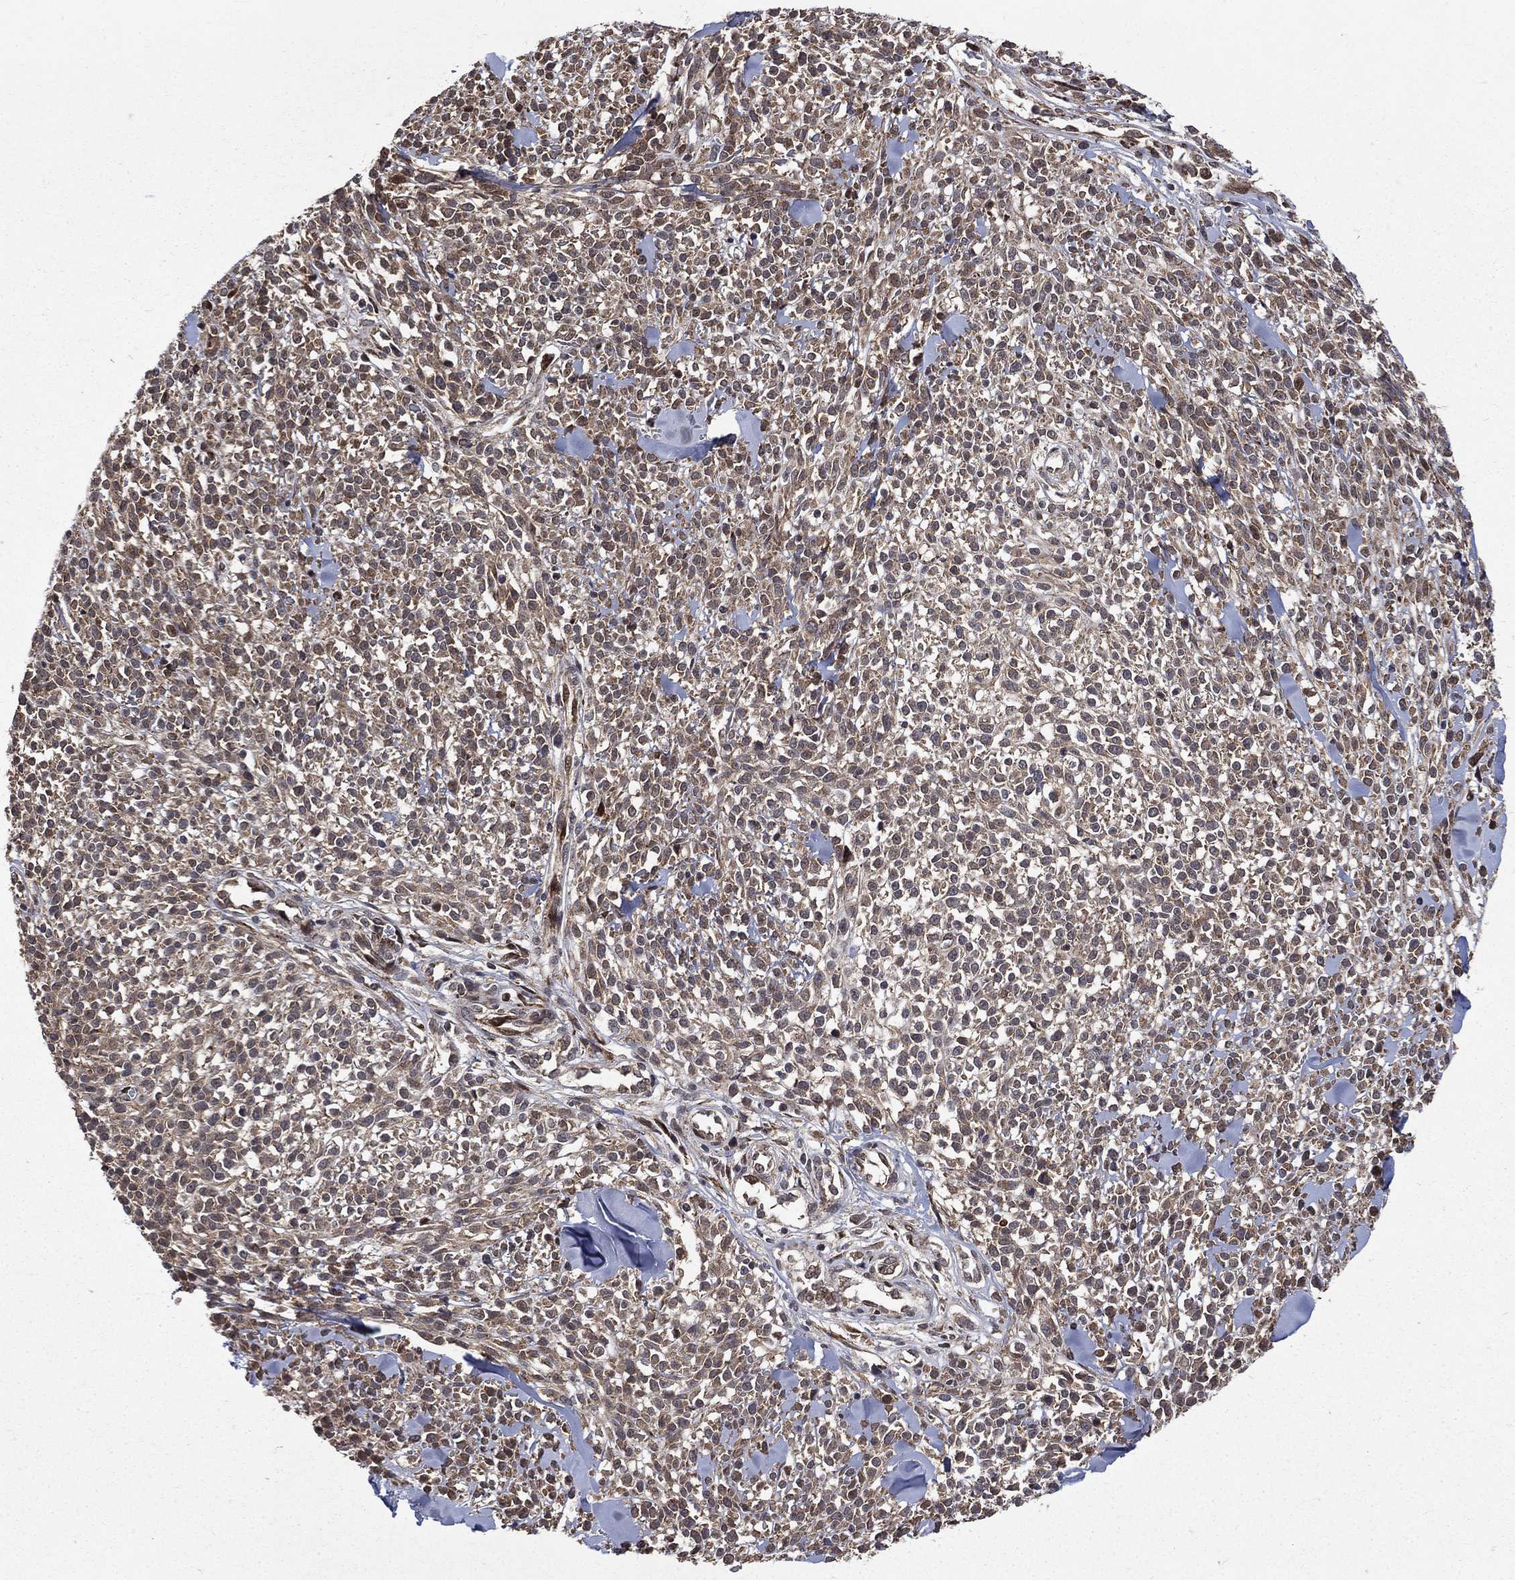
{"staining": {"intensity": "moderate", "quantity": "25%-75%", "location": "cytoplasmic/membranous"}, "tissue": "melanoma", "cell_type": "Tumor cells", "image_type": "cancer", "snomed": [{"axis": "morphology", "description": "Malignant melanoma, NOS"}, {"axis": "topography", "description": "Skin"}, {"axis": "topography", "description": "Skin of trunk"}], "caption": "DAB (3,3'-diaminobenzidine) immunohistochemical staining of melanoma shows moderate cytoplasmic/membranous protein staining in approximately 25%-75% of tumor cells.", "gene": "RAB11FIP4", "patient": {"sex": "male", "age": 74}}